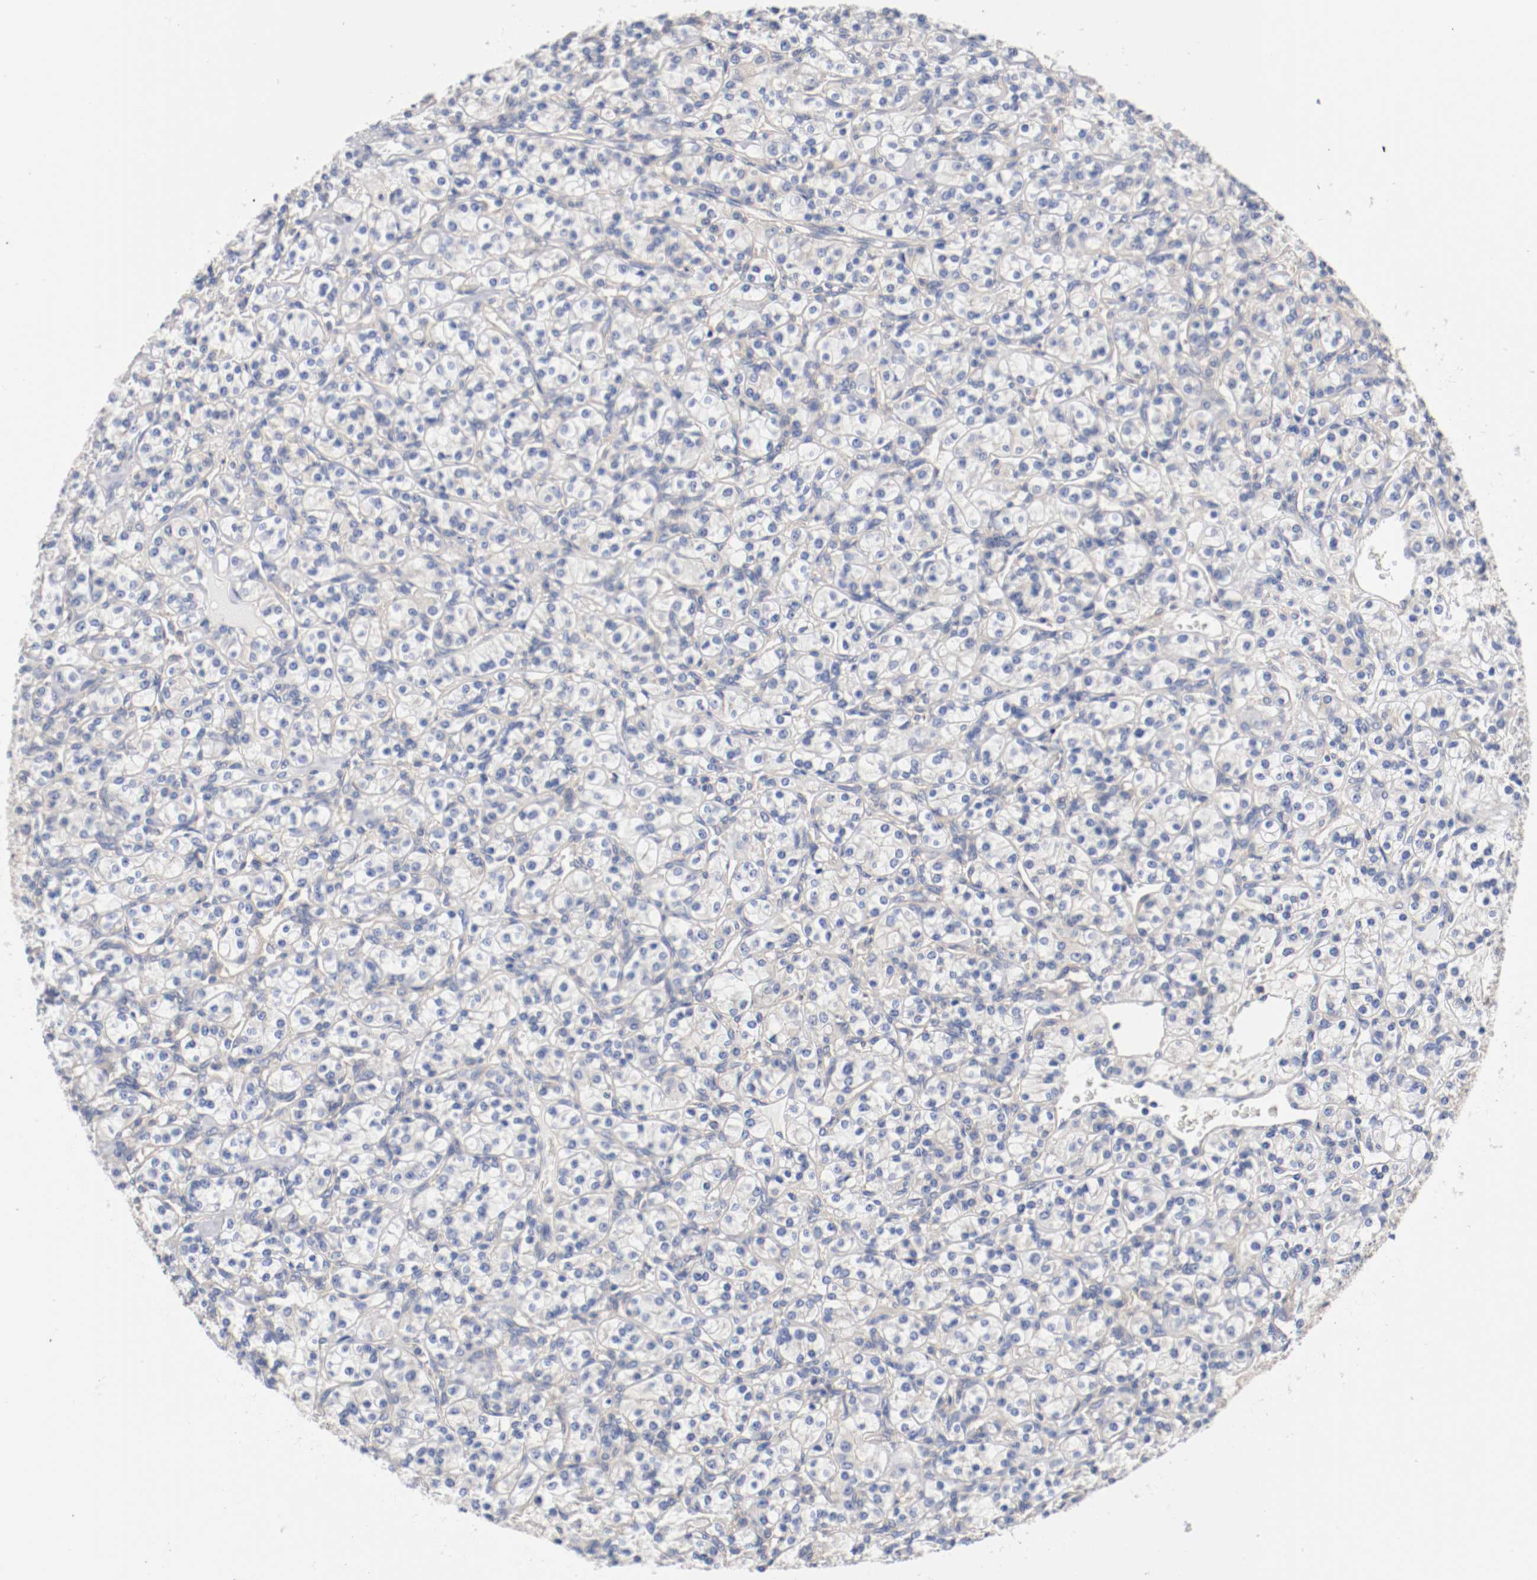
{"staining": {"intensity": "negative", "quantity": "none", "location": "none"}, "tissue": "renal cancer", "cell_type": "Tumor cells", "image_type": "cancer", "snomed": [{"axis": "morphology", "description": "Adenocarcinoma, NOS"}, {"axis": "topography", "description": "Kidney"}], "caption": "Tumor cells show no significant protein positivity in renal cancer (adenocarcinoma).", "gene": "HGS", "patient": {"sex": "male", "age": 77}}